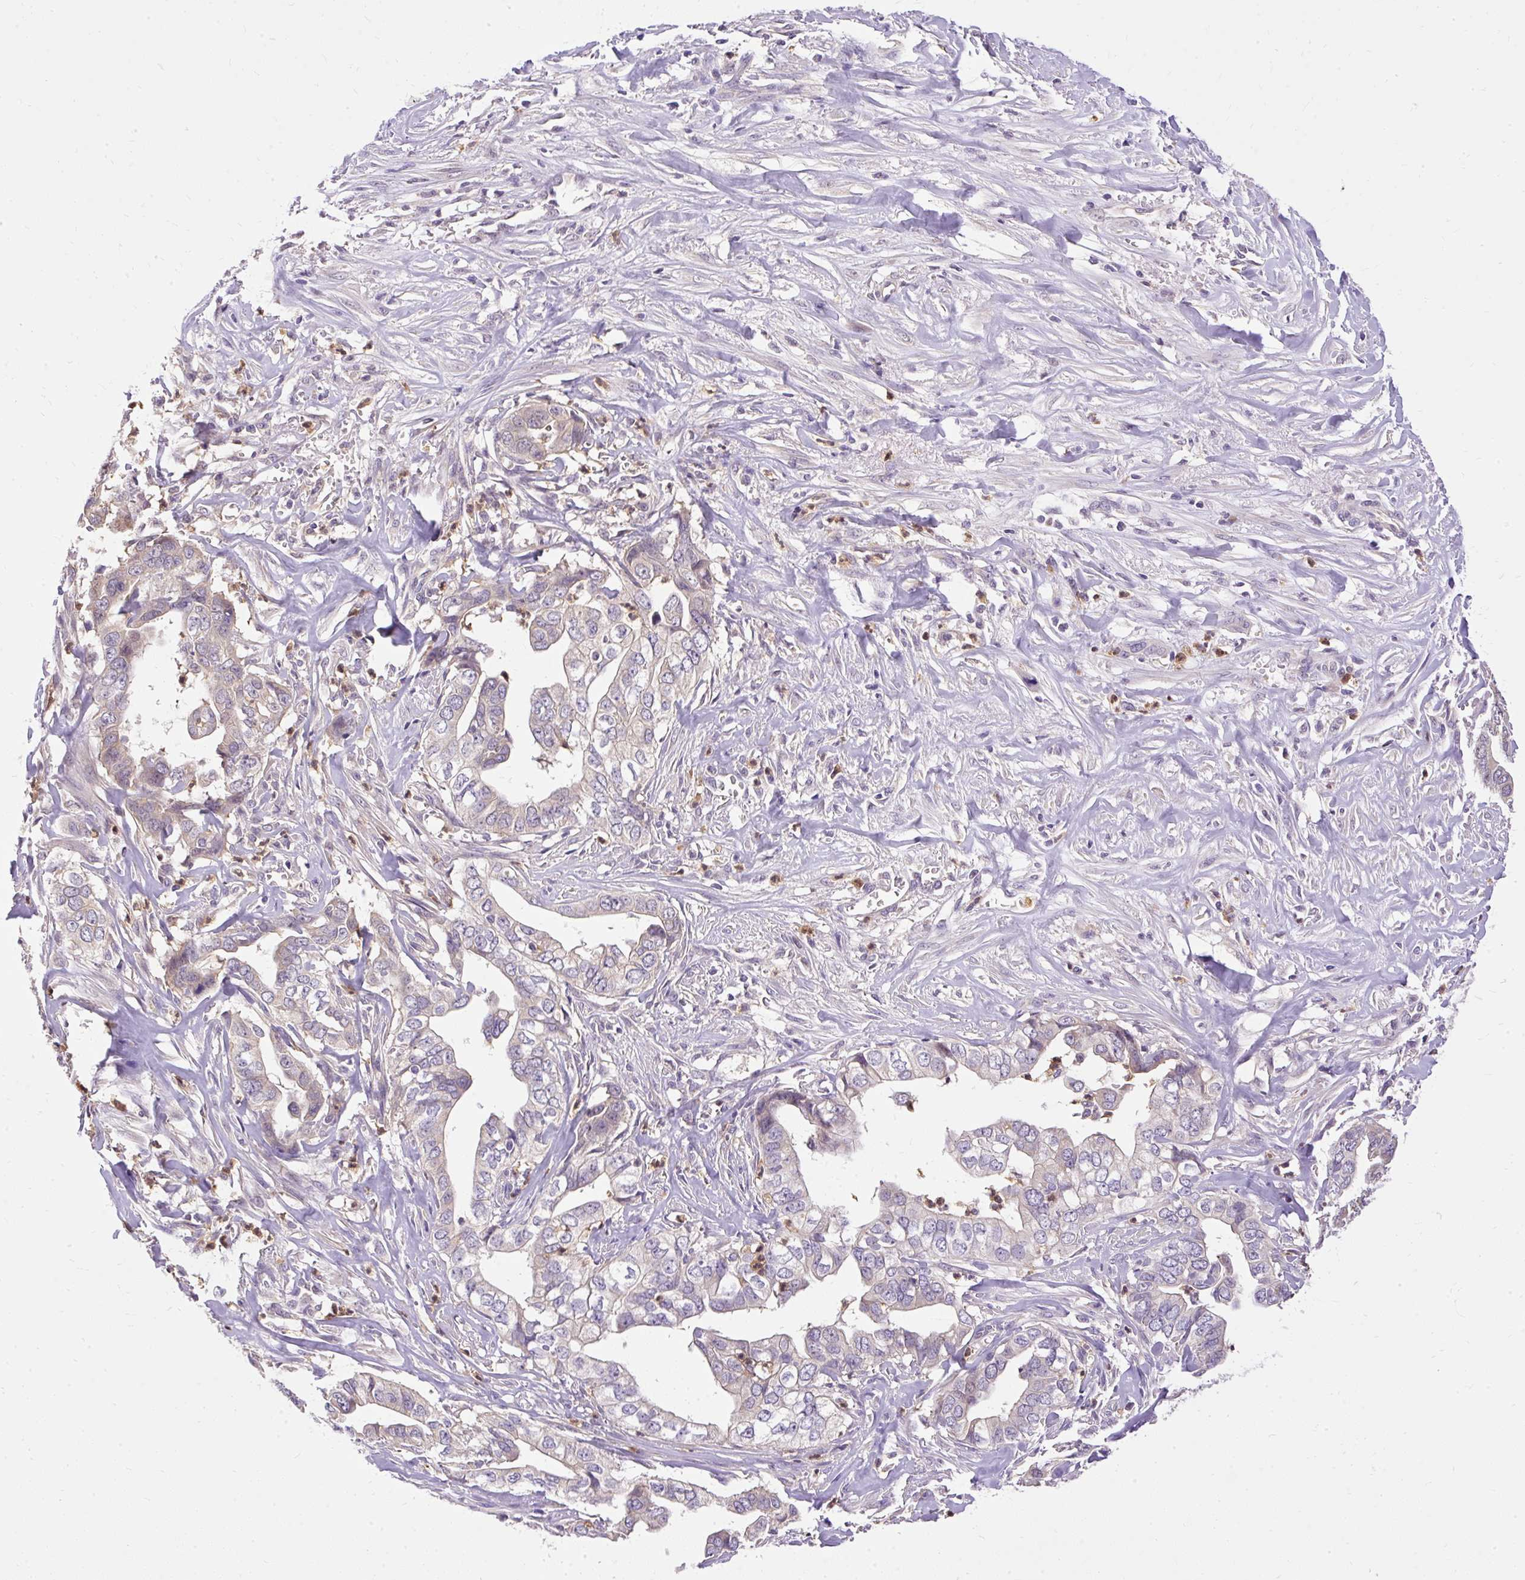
{"staining": {"intensity": "negative", "quantity": "none", "location": "none"}, "tissue": "liver cancer", "cell_type": "Tumor cells", "image_type": "cancer", "snomed": [{"axis": "morphology", "description": "Cholangiocarcinoma"}, {"axis": "topography", "description": "Liver"}], "caption": "High power microscopy histopathology image of an immunohistochemistry micrograph of cholangiocarcinoma (liver), revealing no significant expression in tumor cells.", "gene": "CTTNBP2", "patient": {"sex": "female", "age": 79}}